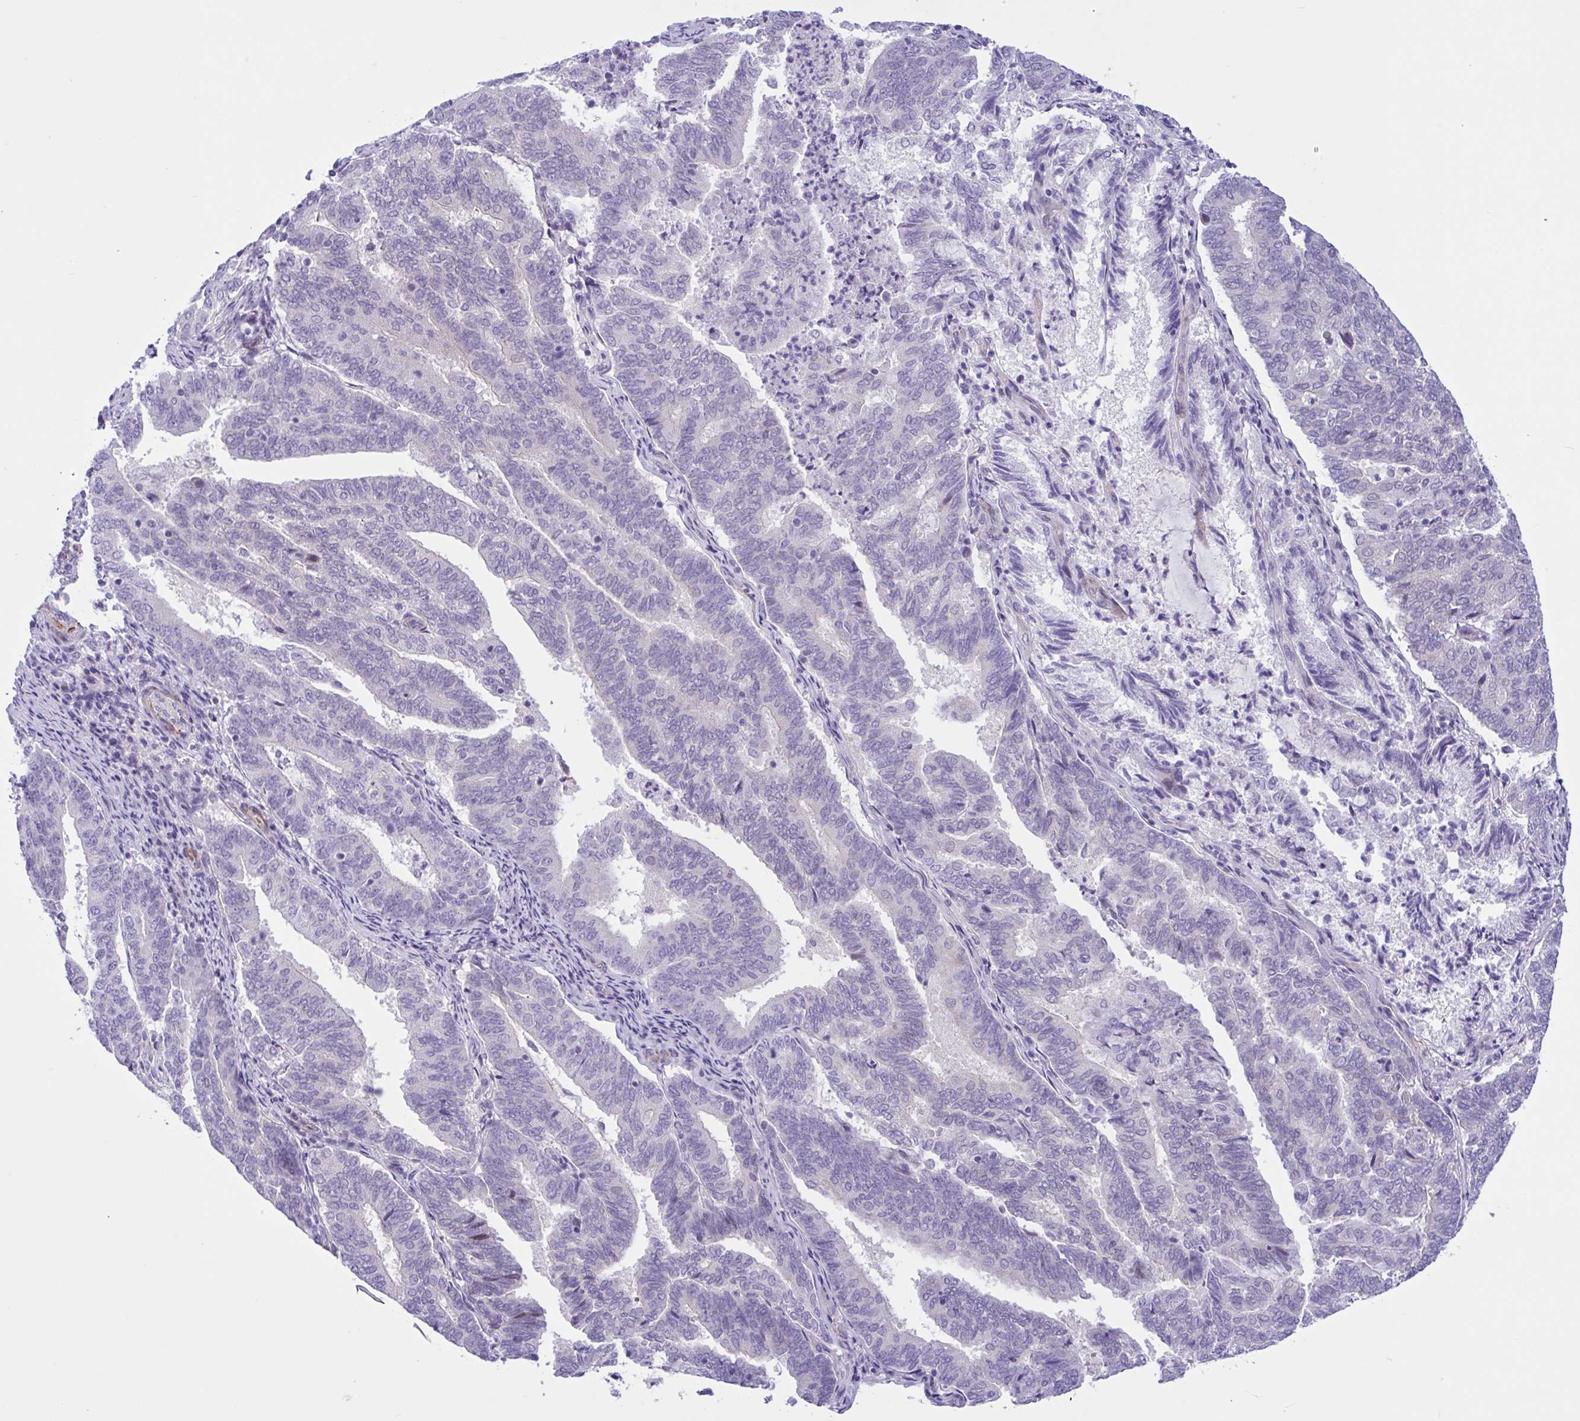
{"staining": {"intensity": "negative", "quantity": "none", "location": "none"}, "tissue": "endometrial cancer", "cell_type": "Tumor cells", "image_type": "cancer", "snomed": [{"axis": "morphology", "description": "Adenocarcinoma, NOS"}, {"axis": "topography", "description": "Endometrium"}], "caption": "DAB immunohistochemical staining of human endometrial cancer displays no significant positivity in tumor cells.", "gene": "AHCYL2", "patient": {"sex": "female", "age": 80}}